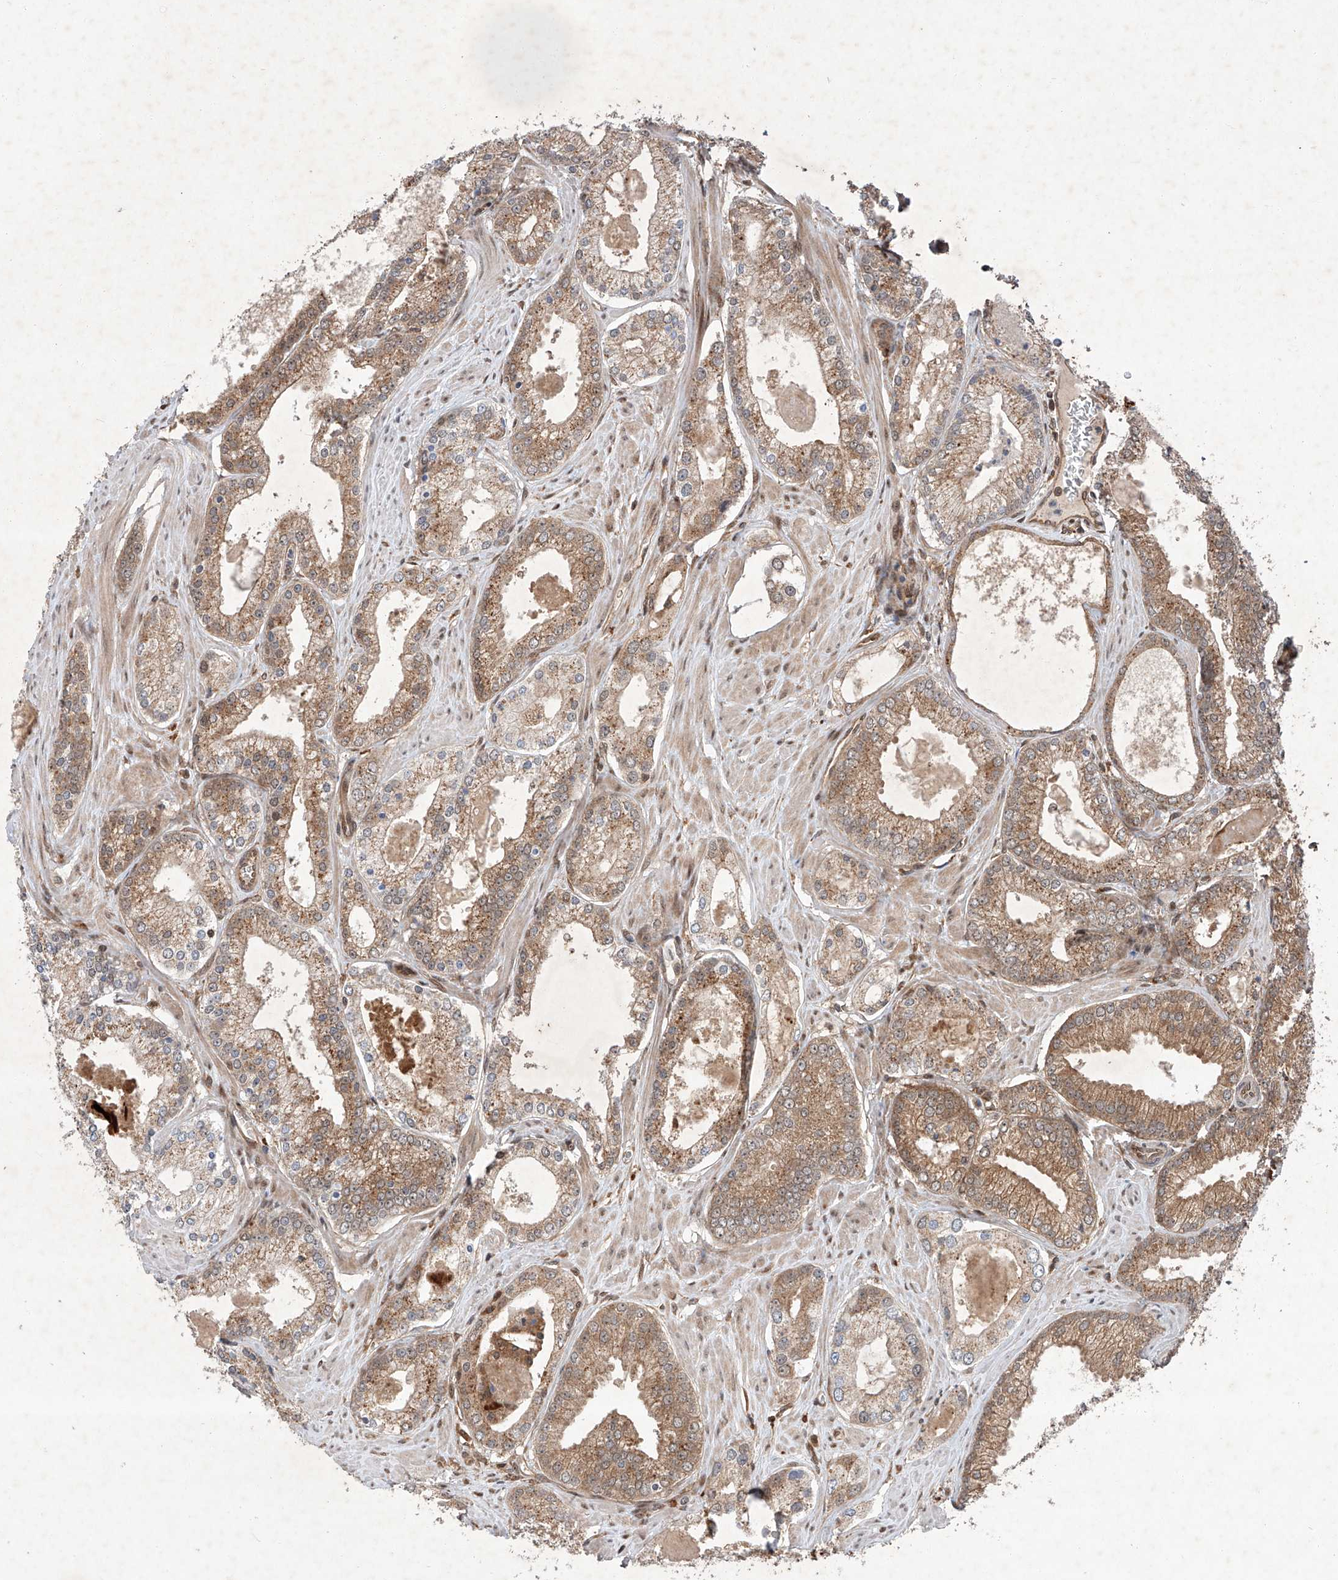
{"staining": {"intensity": "moderate", "quantity": ">75%", "location": "cytoplasmic/membranous"}, "tissue": "prostate cancer", "cell_type": "Tumor cells", "image_type": "cancer", "snomed": [{"axis": "morphology", "description": "Adenocarcinoma, Low grade"}, {"axis": "topography", "description": "Prostate"}], "caption": "Protein positivity by immunohistochemistry displays moderate cytoplasmic/membranous staining in about >75% of tumor cells in prostate low-grade adenocarcinoma. (Stains: DAB in brown, nuclei in blue, Microscopy: brightfield microscopy at high magnification).", "gene": "ZFP28", "patient": {"sex": "male", "age": 54}}